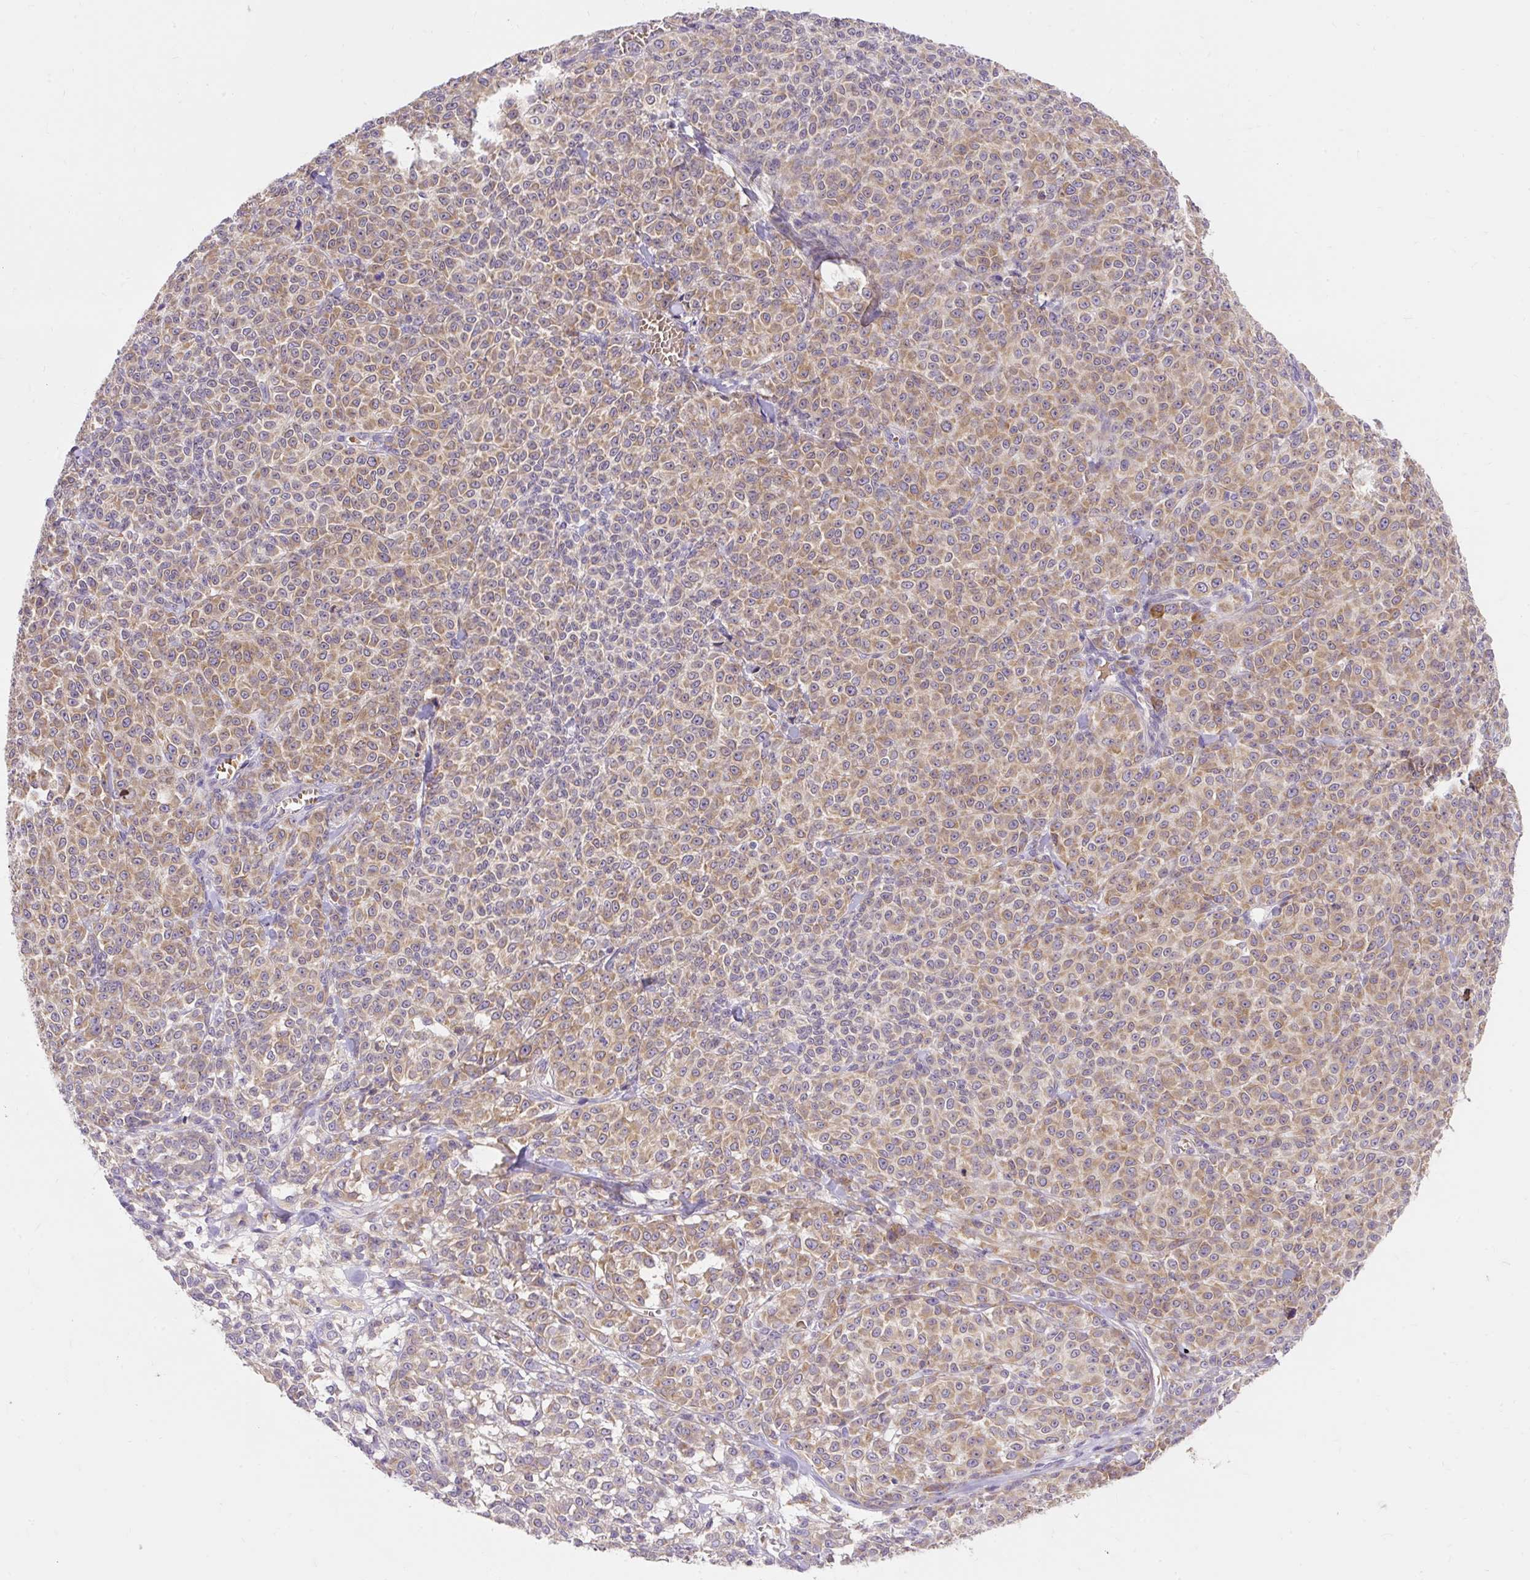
{"staining": {"intensity": "moderate", "quantity": ">75%", "location": "cytoplasmic/membranous"}, "tissue": "melanoma", "cell_type": "Tumor cells", "image_type": "cancer", "snomed": [{"axis": "morphology", "description": "Normal tissue, NOS"}, {"axis": "morphology", "description": "Malignant melanoma, NOS"}, {"axis": "topography", "description": "Skin"}], "caption": "A micrograph showing moderate cytoplasmic/membranous staining in about >75% of tumor cells in melanoma, as visualized by brown immunohistochemical staining.", "gene": "SEC63", "patient": {"sex": "female", "age": 34}}